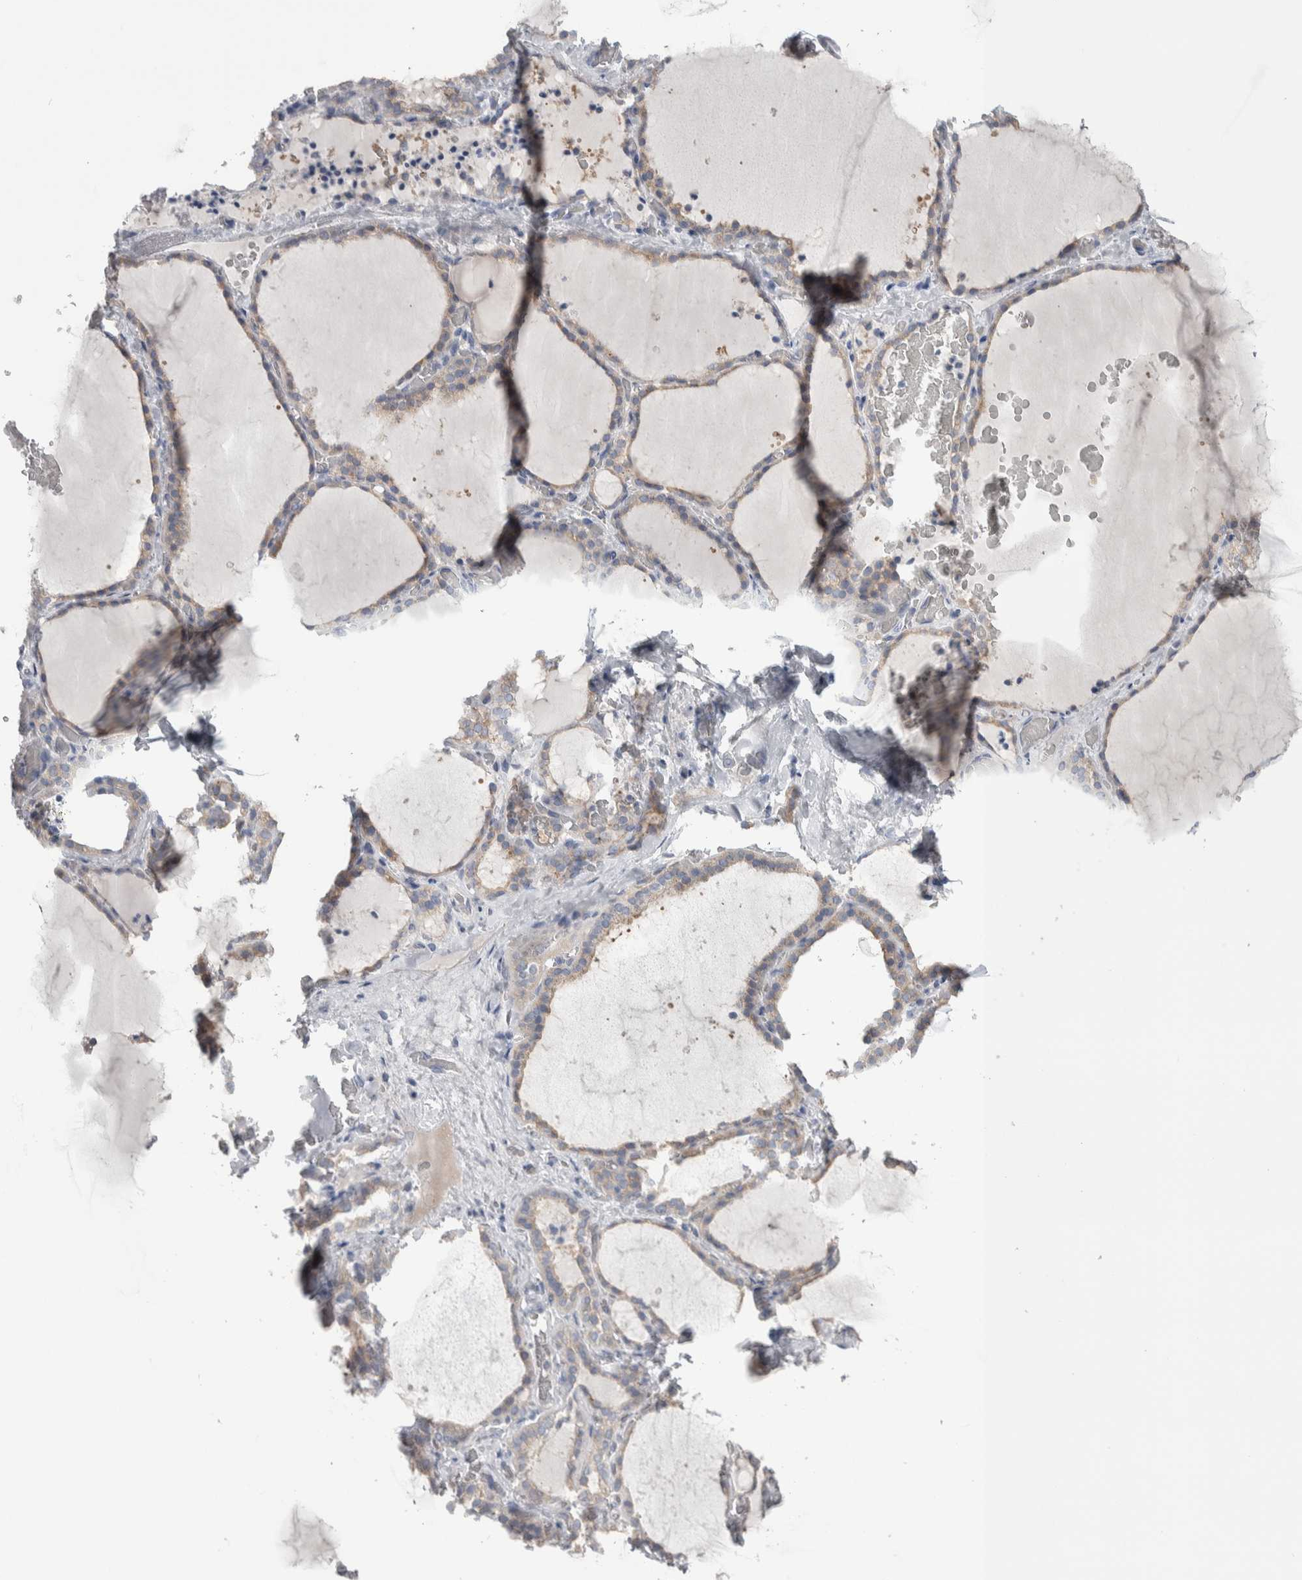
{"staining": {"intensity": "weak", "quantity": ">75%", "location": "cytoplasmic/membranous"}, "tissue": "thyroid gland", "cell_type": "Glandular cells", "image_type": "normal", "snomed": [{"axis": "morphology", "description": "Normal tissue, NOS"}, {"axis": "topography", "description": "Thyroid gland"}], "caption": "The immunohistochemical stain highlights weak cytoplasmic/membranous expression in glandular cells of benign thyroid gland.", "gene": "GPHN", "patient": {"sex": "female", "age": 22}}